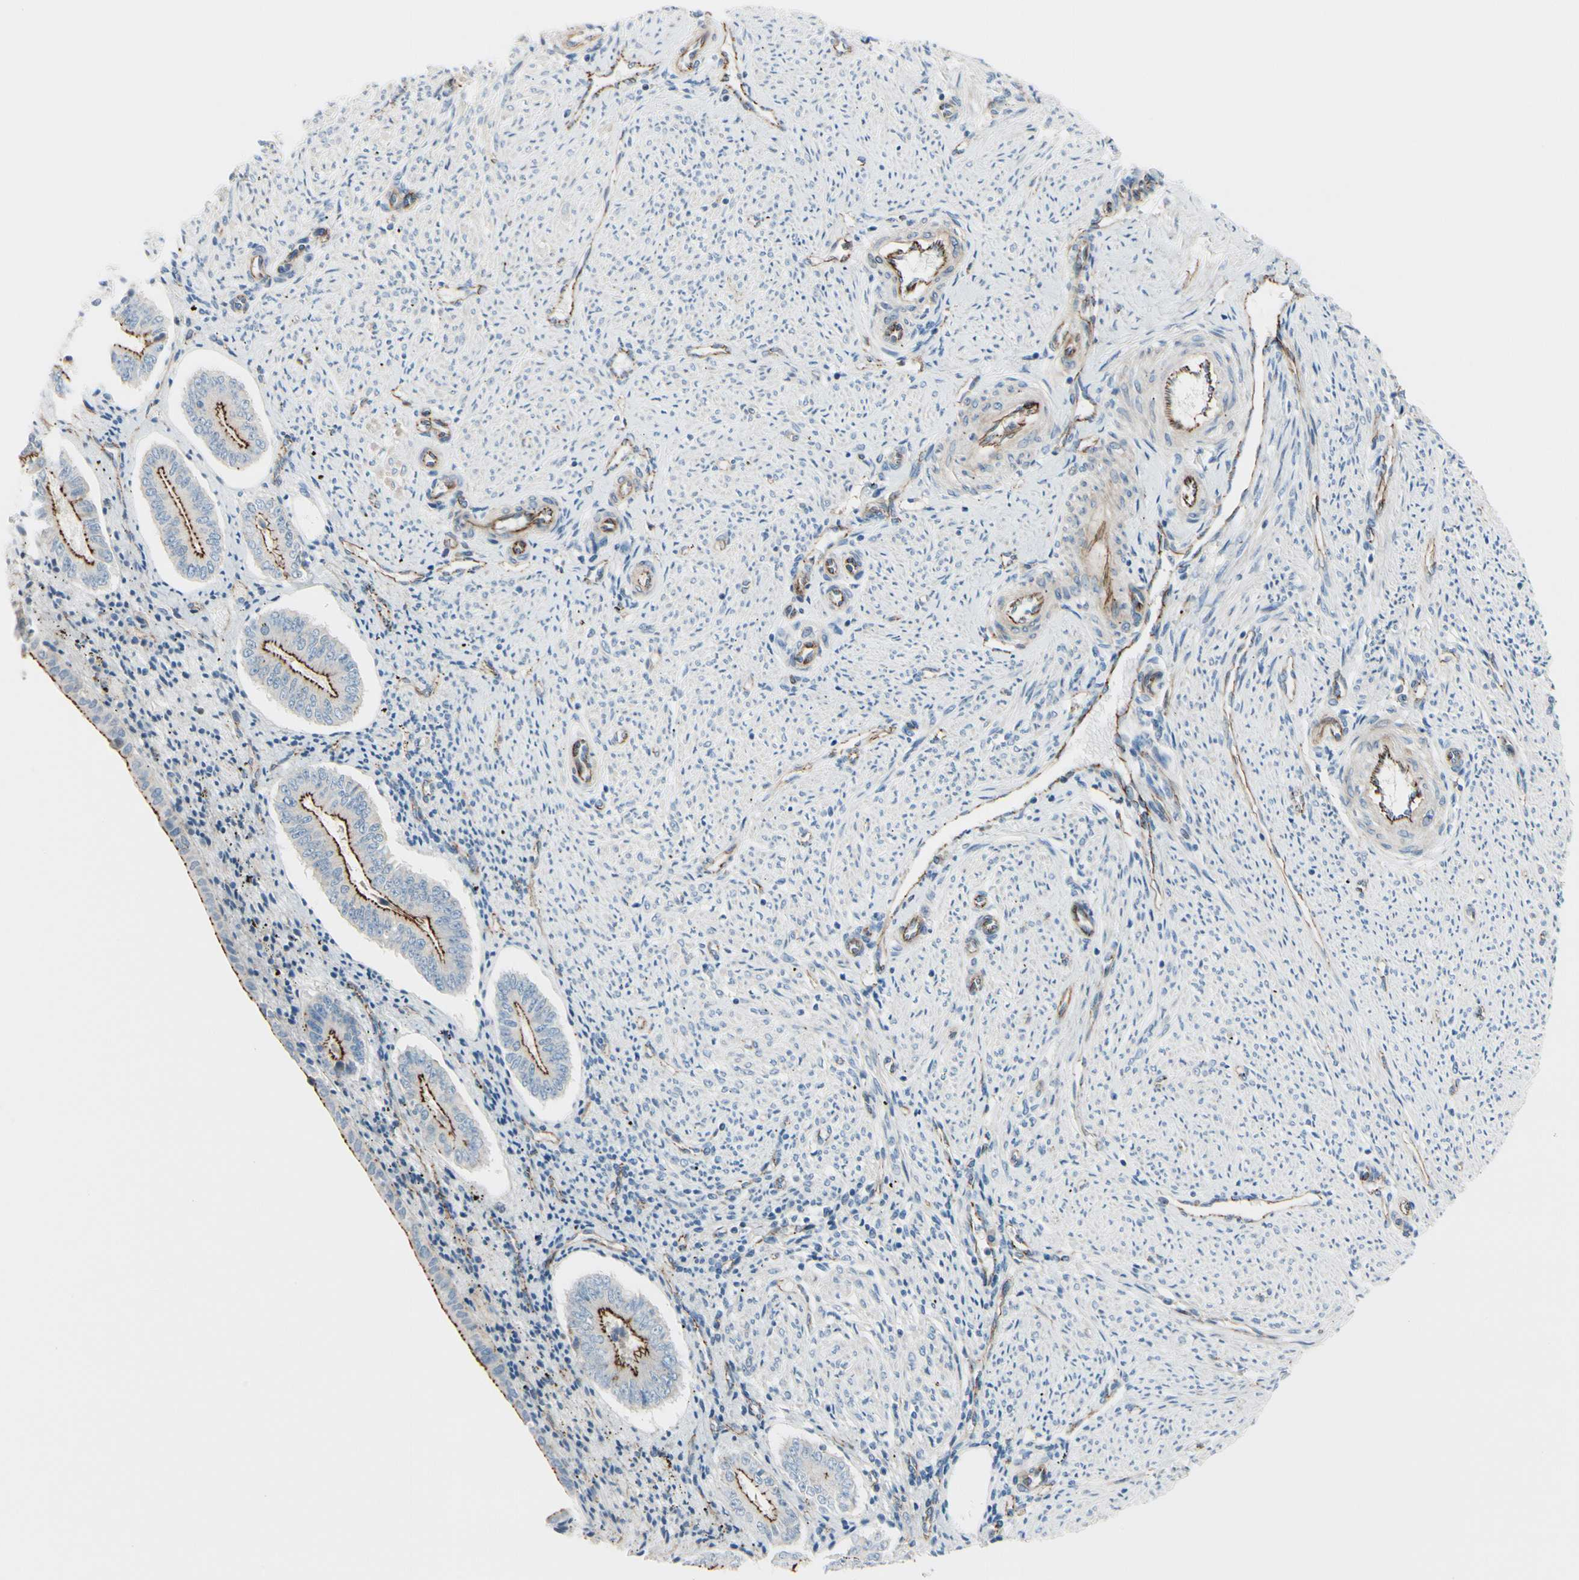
{"staining": {"intensity": "negative", "quantity": "none", "location": "none"}, "tissue": "endometrium", "cell_type": "Cells in endometrial stroma", "image_type": "normal", "snomed": [{"axis": "morphology", "description": "Normal tissue, NOS"}, {"axis": "topography", "description": "Endometrium"}], "caption": "The IHC histopathology image has no significant staining in cells in endometrial stroma of endometrium. The staining is performed using DAB (3,3'-diaminobenzidine) brown chromogen with nuclei counter-stained in using hematoxylin.", "gene": "TJP1", "patient": {"sex": "female", "age": 42}}